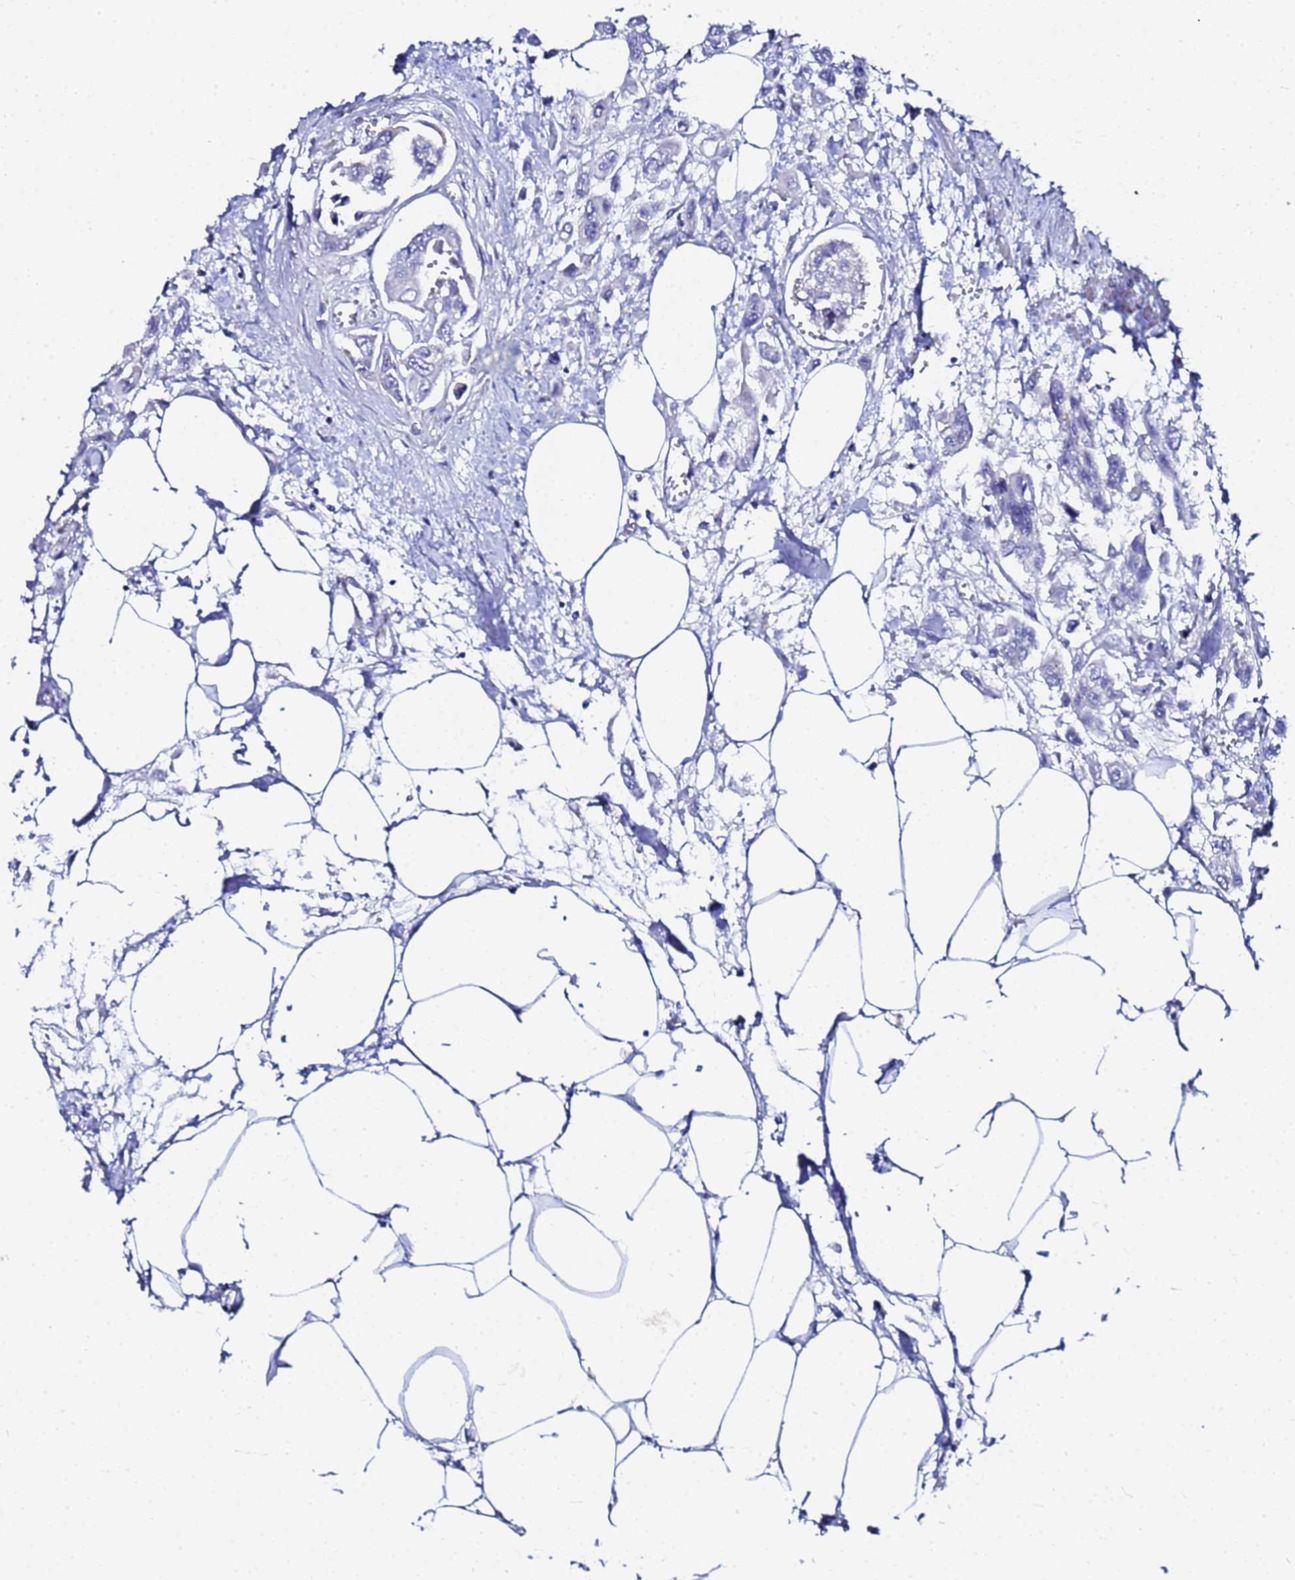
{"staining": {"intensity": "negative", "quantity": "none", "location": "none"}, "tissue": "urothelial cancer", "cell_type": "Tumor cells", "image_type": "cancer", "snomed": [{"axis": "morphology", "description": "Urothelial carcinoma, High grade"}, {"axis": "topography", "description": "Urinary bladder"}], "caption": "The immunohistochemistry (IHC) photomicrograph has no significant expression in tumor cells of urothelial cancer tissue.", "gene": "ZNF26", "patient": {"sex": "male", "age": 67}}